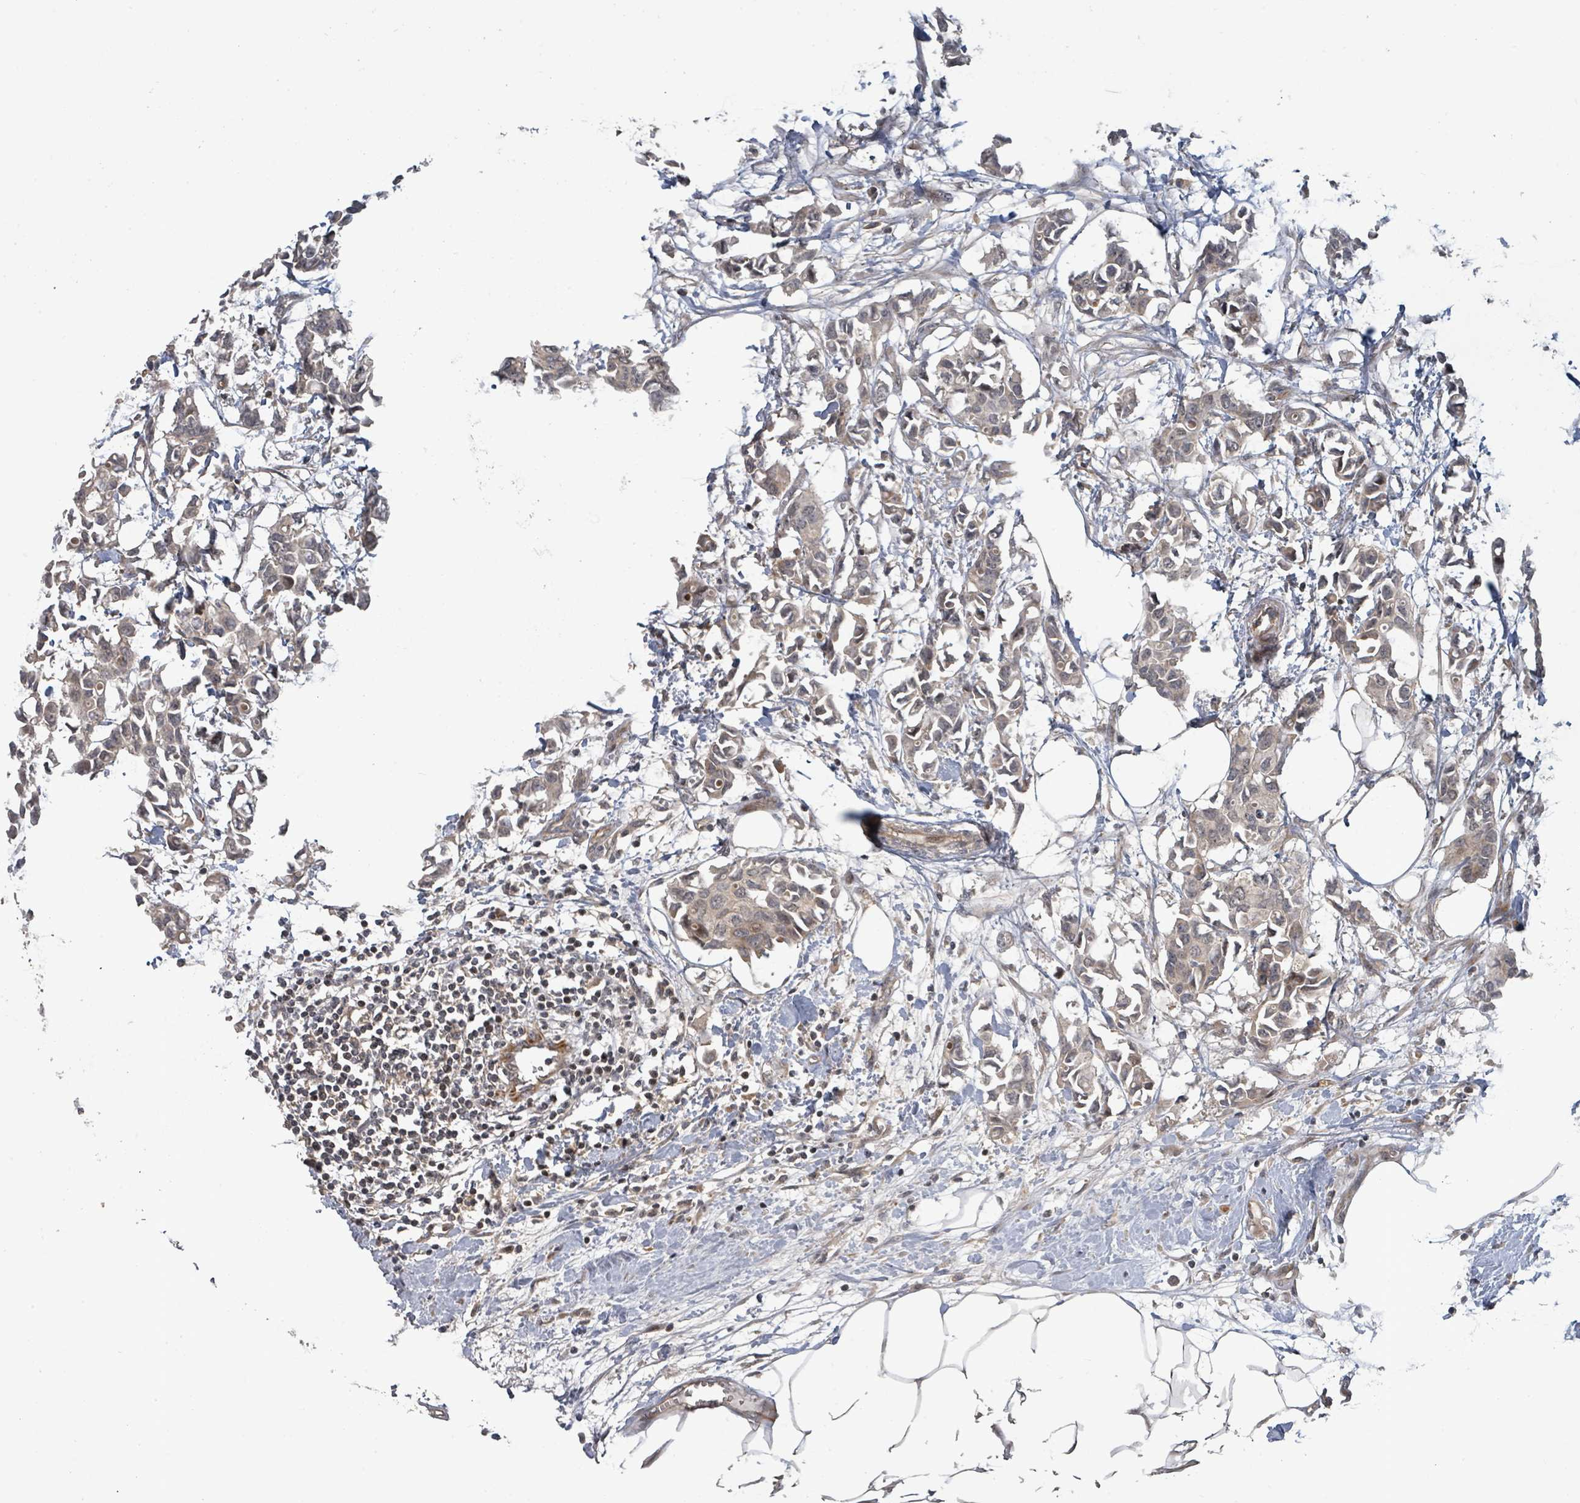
{"staining": {"intensity": "weak", "quantity": ">75%", "location": "cytoplasmic/membranous"}, "tissue": "breast cancer", "cell_type": "Tumor cells", "image_type": "cancer", "snomed": [{"axis": "morphology", "description": "Duct carcinoma"}, {"axis": "topography", "description": "Breast"}], "caption": "Protein staining displays weak cytoplasmic/membranous expression in about >75% of tumor cells in breast cancer. The staining was performed using DAB, with brown indicating positive protein expression. Nuclei are stained blue with hematoxylin.", "gene": "ITGA11", "patient": {"sex": "female", "age": 41}}